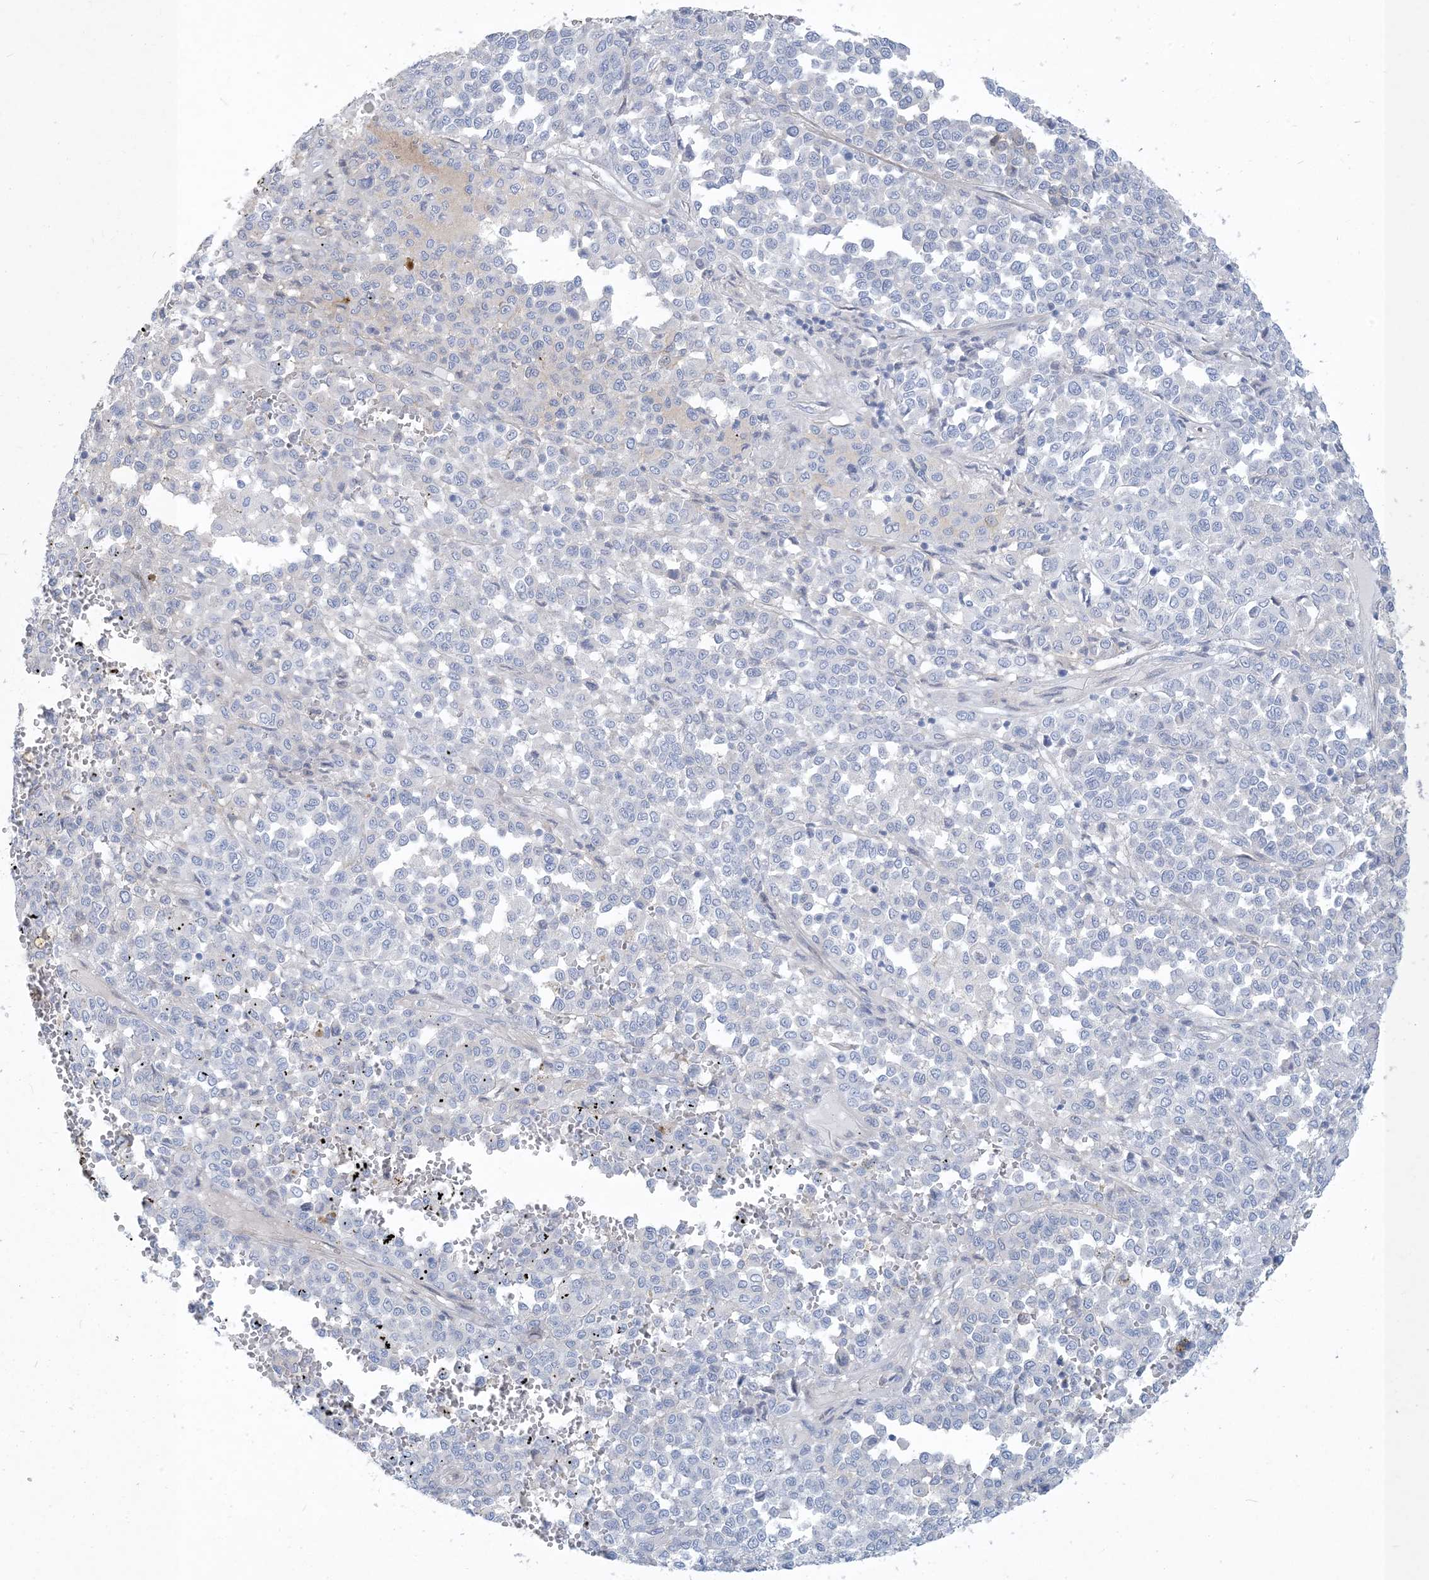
{"staining": {"intensity": "negative", "quantity": "none", "location": "none"}, "tissue": "melanoma", "cell_type": "Tumor cells", "image_type": "cancer", "snomed": [{"axis": "morphology", "description": "Malignant melanoma, Metastatic site"}, {"axis": "topography", "description": "Pancreas"}], "caption": "This micrograph is of malignant melanoma (metastatic site) stained with immunohistochemistry (IHC) to label a protein in brown with the nuclei are counter-stained blue. There is no staining in tumor cells.", "gene": "MOXD1", "patient": {"sex": "female", "age": 30}}